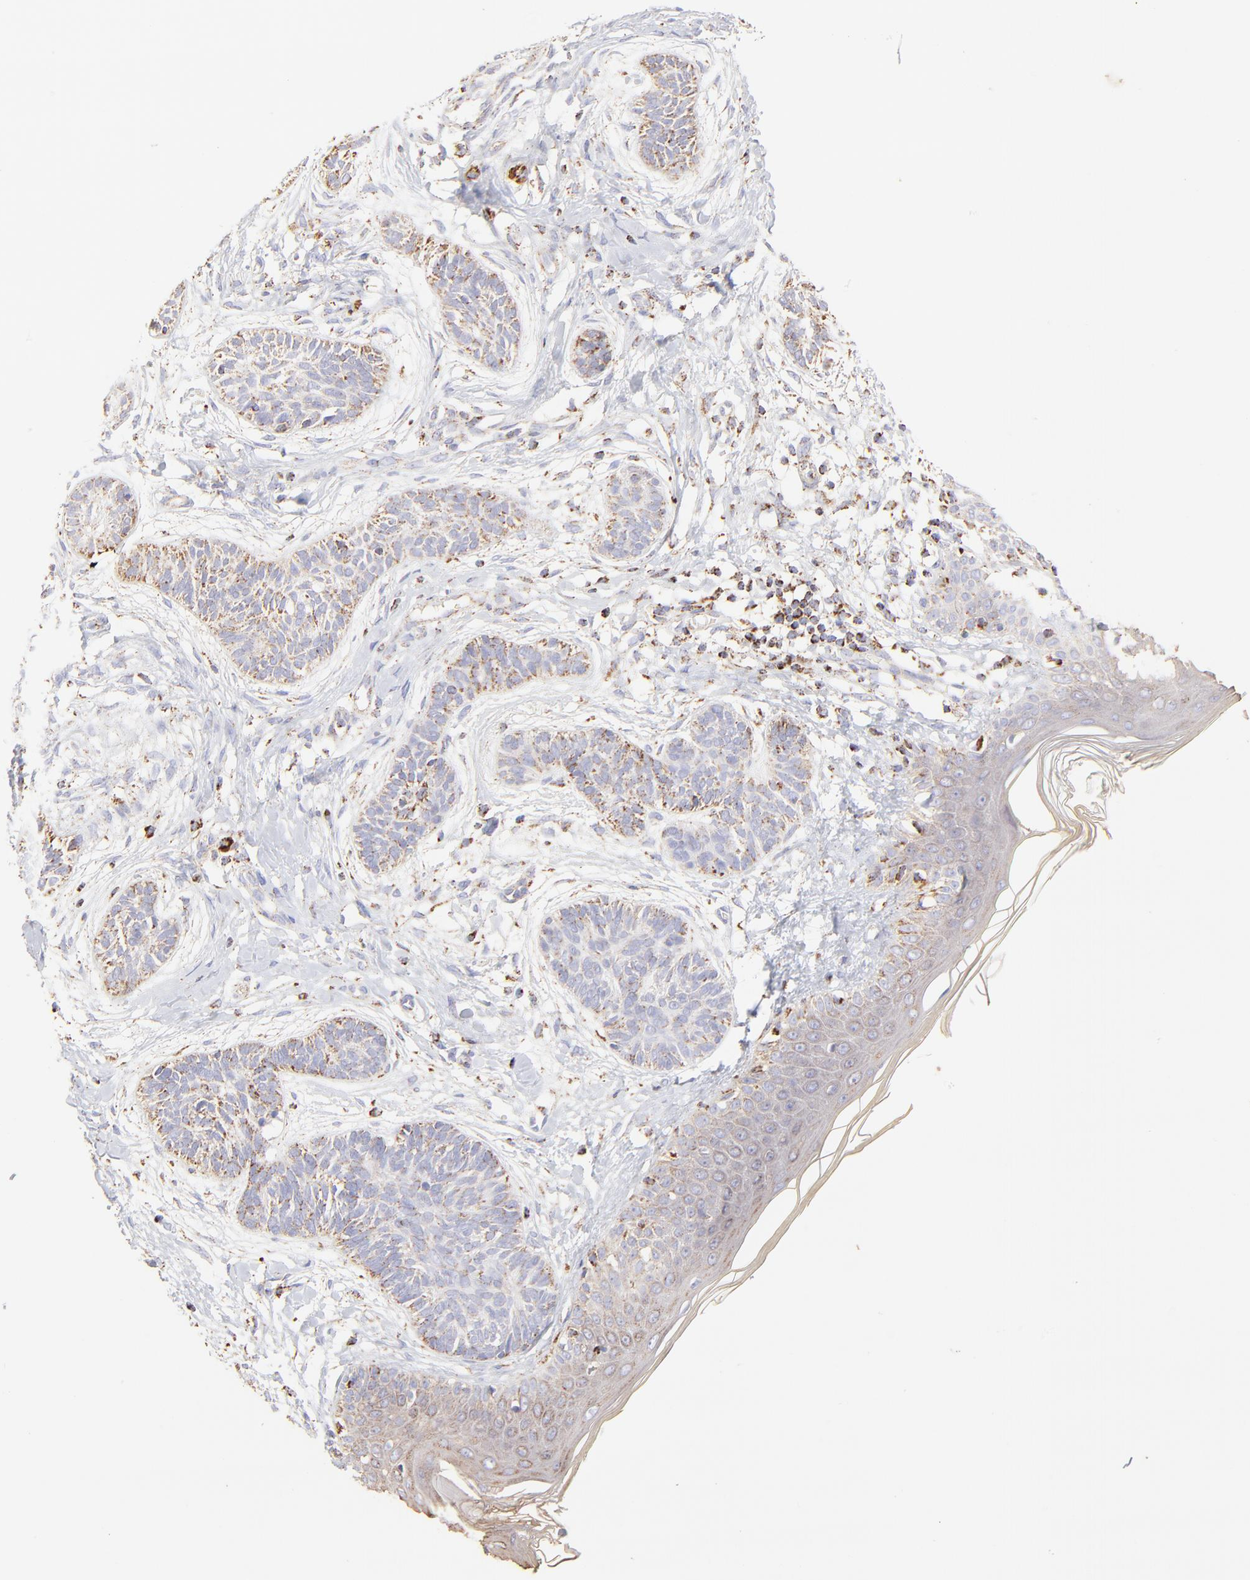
{"staining": {"intensity": "moderate", "quantity": "<25%", "location": "cytoplasmic/membranous"}, "tissue": "skin cancer", "cell_type": "Tumor cells", "image_type": "cancer", "snomed": [{"axis": "morphology", "description": "Normal tissue, NOS"}, {"axis": "morphology", "description": "Basal cell carcinoma"}, {"axis": "topography", "description": "Skin"}], "caption": "High-magnification brightfield microscopy of basal cell carcinoma (skin) stained with DAB (brown) and counterstained with hematoxylin (blue). tumor cells exhibit moderate cytoplasmic/membranous positivity is present in approximately<25% of cells.", "gene": "ECH1", "patient": {"sex": "male", "age": 63}}